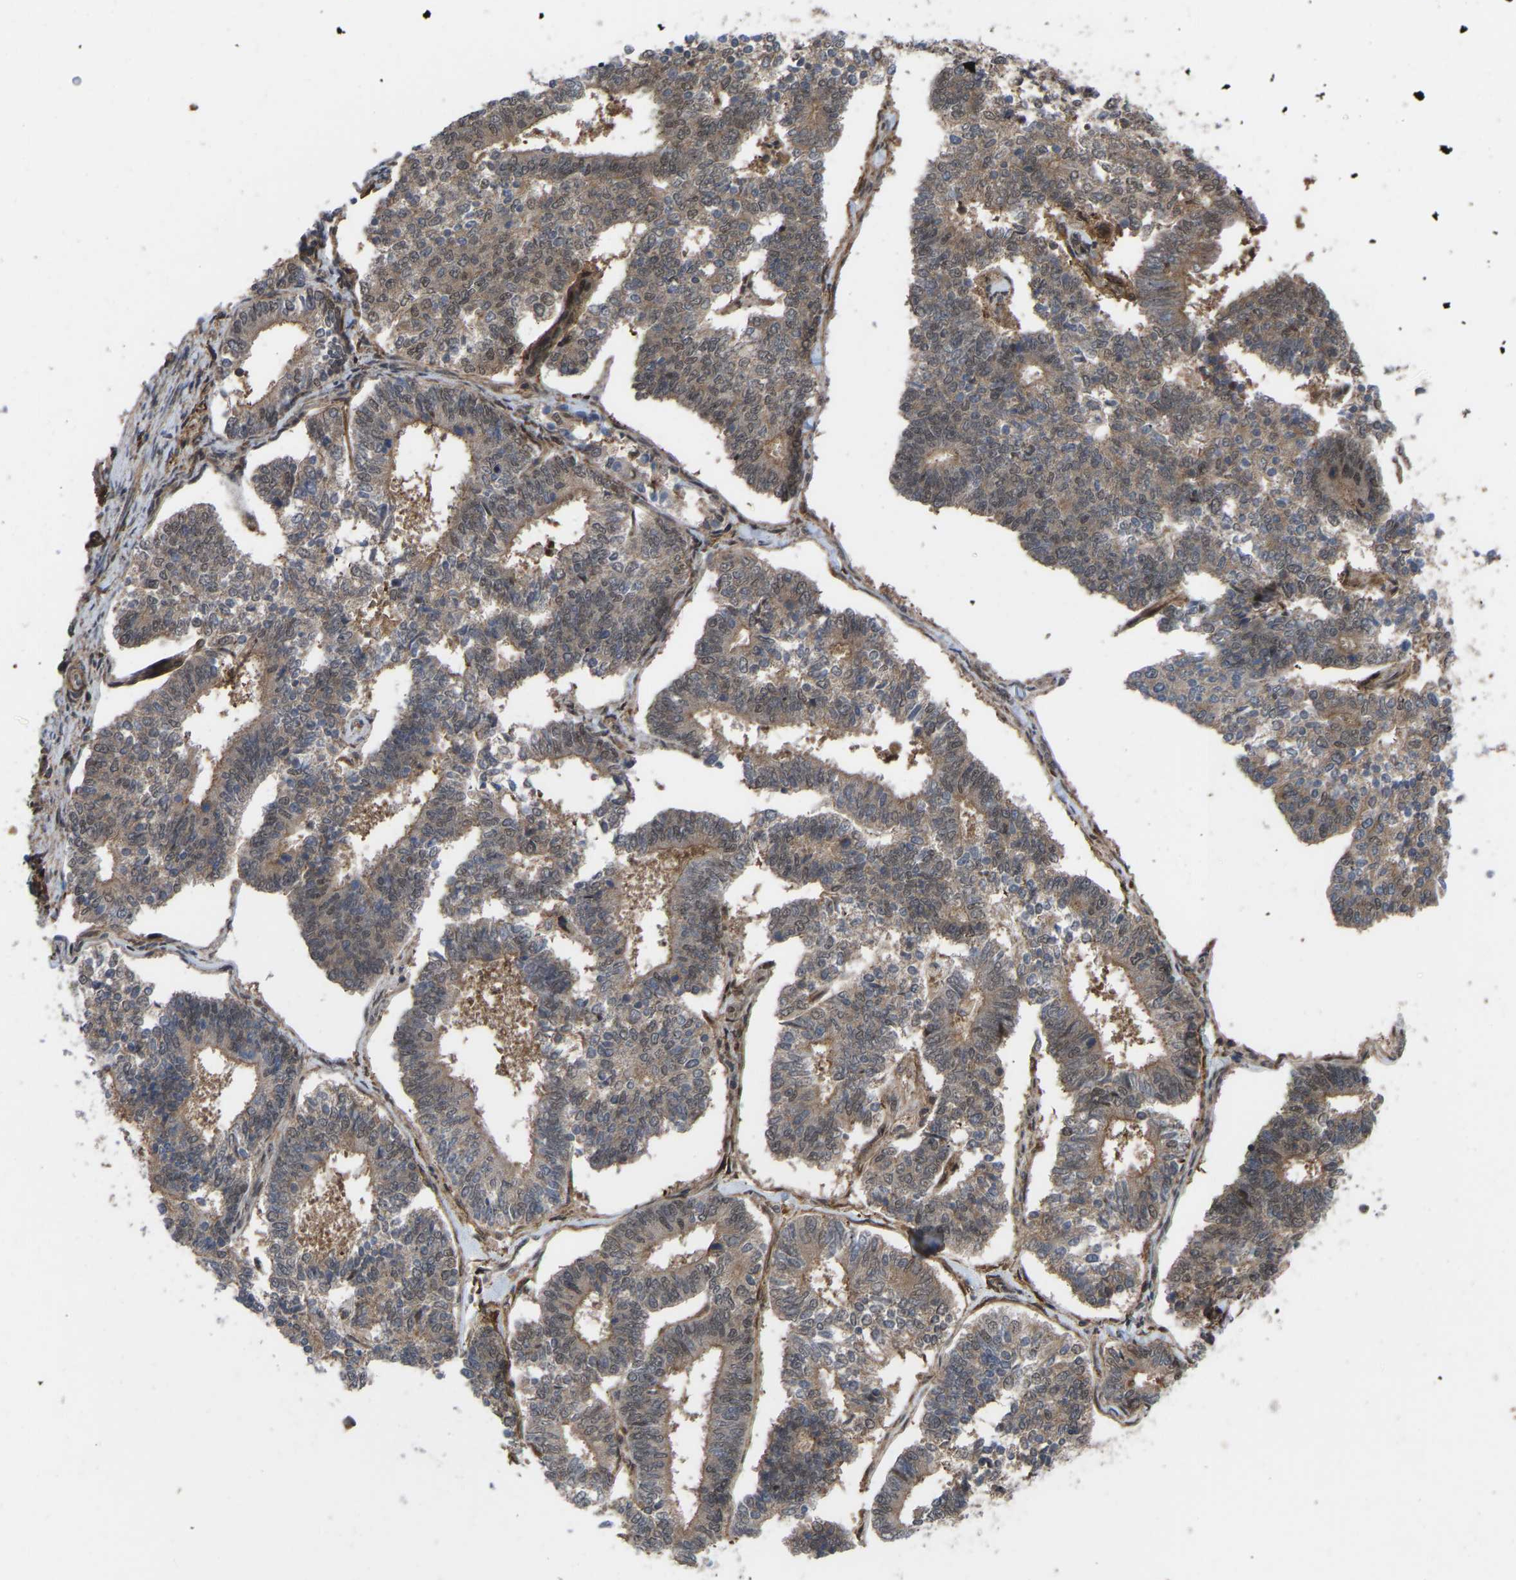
{"staining": {"intensity": "weak", "quantity": ">75%", "location": "cytoplasmic/membranous,nuclear"}, "tissue": "endometrial cancer", "cell_type": "Tumor cells", "image_type": "cancer", "snomed": [{"axis": "morphology", "description": "Adenocarcinoma, NOS"}, {"axis": "topography", "description": "Endometrium"}], "caption": "Protein analysis of endometrial cancer (adenocarcinoma) tissue exhibits weak cytoplasmic/membranous and nuclear expression in about >75% of tumor cells.", "gene": "CYP7B1", "patient": {"sex": "female", "age": 70}}